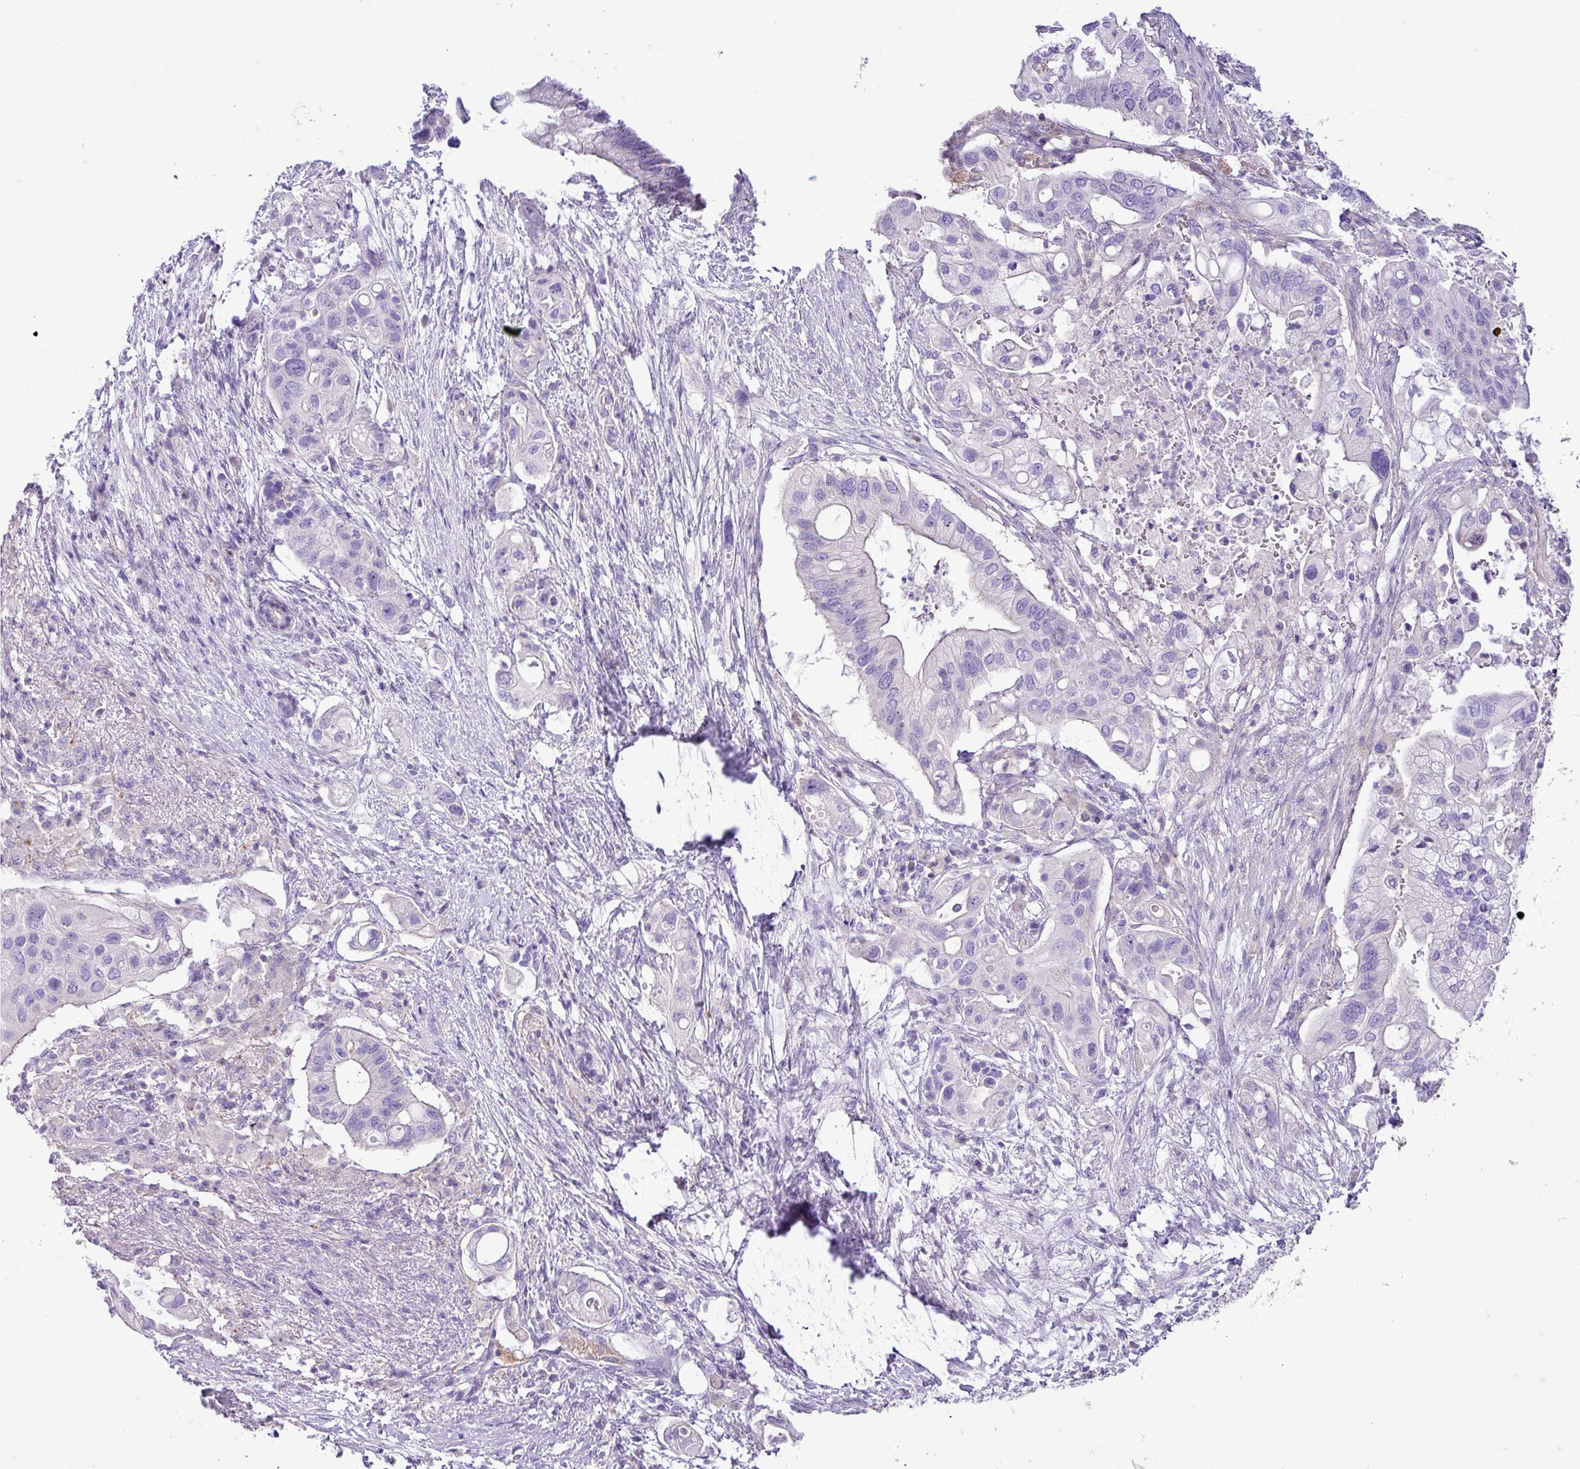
{"staining": {"intensity": "negative", "quantity": "none", "location": "none"}, "tissue": "pancreatic cancer", "cell_type": "Tumor cells", "image_type": "cancer", "snomed": [{"axis": "morphology", "description": "Adenocarcinoma, NOS"}, {"axis": "topography", "description": "Pancreas"}], "caption": "Protein analysis of pancreatic adenocarcinoma shows no significant expression in tumor cells. Brightfield microscopy of immunohistochemistry stained with DAB (3,3'-diaminobenzidine) (brown) and hematoxylin (blue), captured at high magnification.", "gene": "ZNF334", "patient": {"sex": "female", "age": 72}}